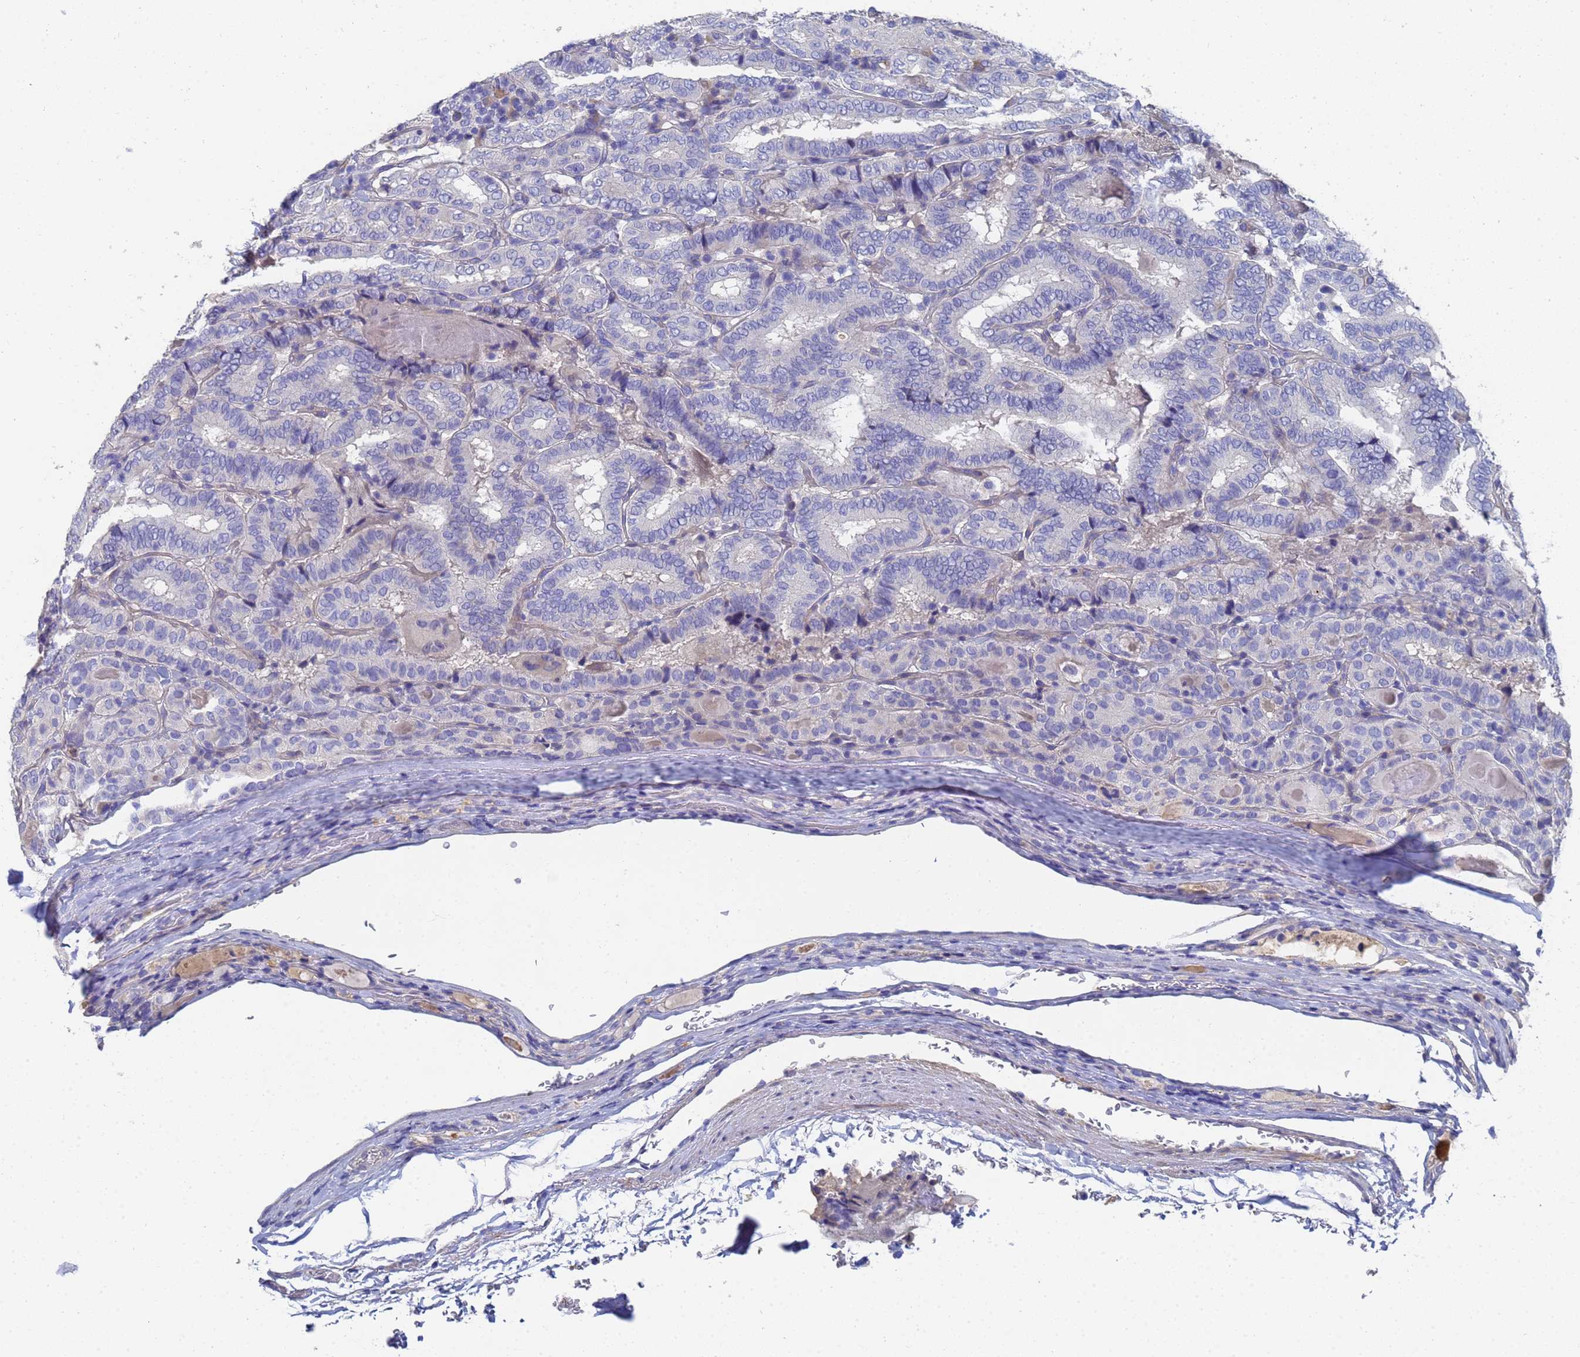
{"staining": {"intensity": "negative", "quantity": "none", "location": "none"}, "tissue": "thyroid cancer", "cell_type": "Tumor cells", "image_type": "cancer", "snomed": [{"axis": "morphology", "description": "Papillary adenocarcinoma, NOS"}, {"axis": "topography", "description": "Thyroid gland"}], "caption": "Immunohistochemistry image of neoplastic tissue: human thyroid cancer stained with DAB displays no significant protein staining in tumor cells.", "gene": "LBX2", "patient": {"sex": "female", "age": 72}}